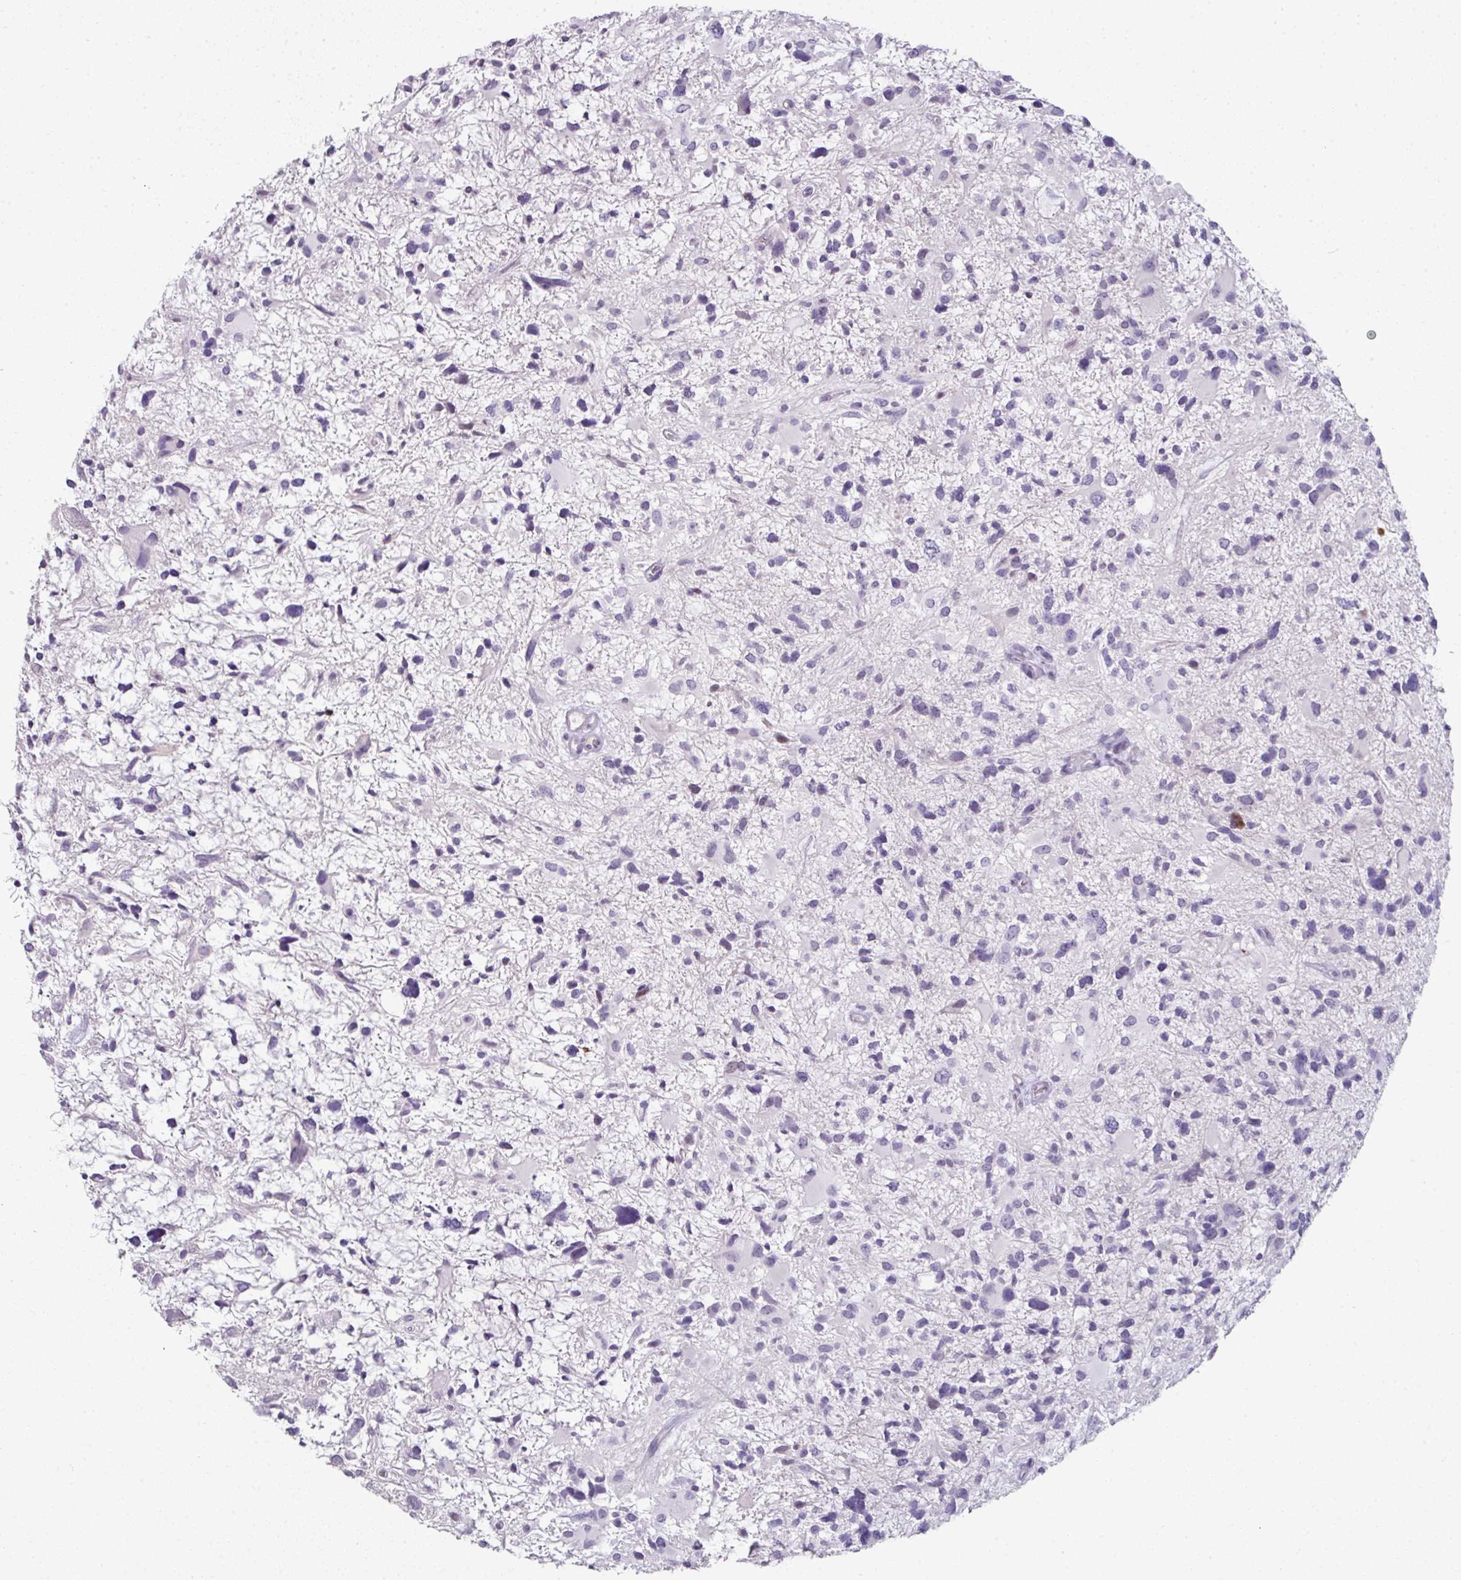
{"staining": {"intensity": "negative", "quantity": "none", "location": "none"}, "tissue": "glioma", "cell_type": "Tumor cells", "image_type": "cancer", "snomed": [{"axis": "morphology", "description": "Glioma, malignant, High grade"}, {"axis": "topography", "description": "Brain"}], "caption": "Immunohistochemistry of malignant high-grade glioma displays no positivity in tumor cells. (Immunohistochemistry, brightfield microscopy, high magnification).", "gene": "GTF2H3", "patient": {"sex": "female", "age": 11}}